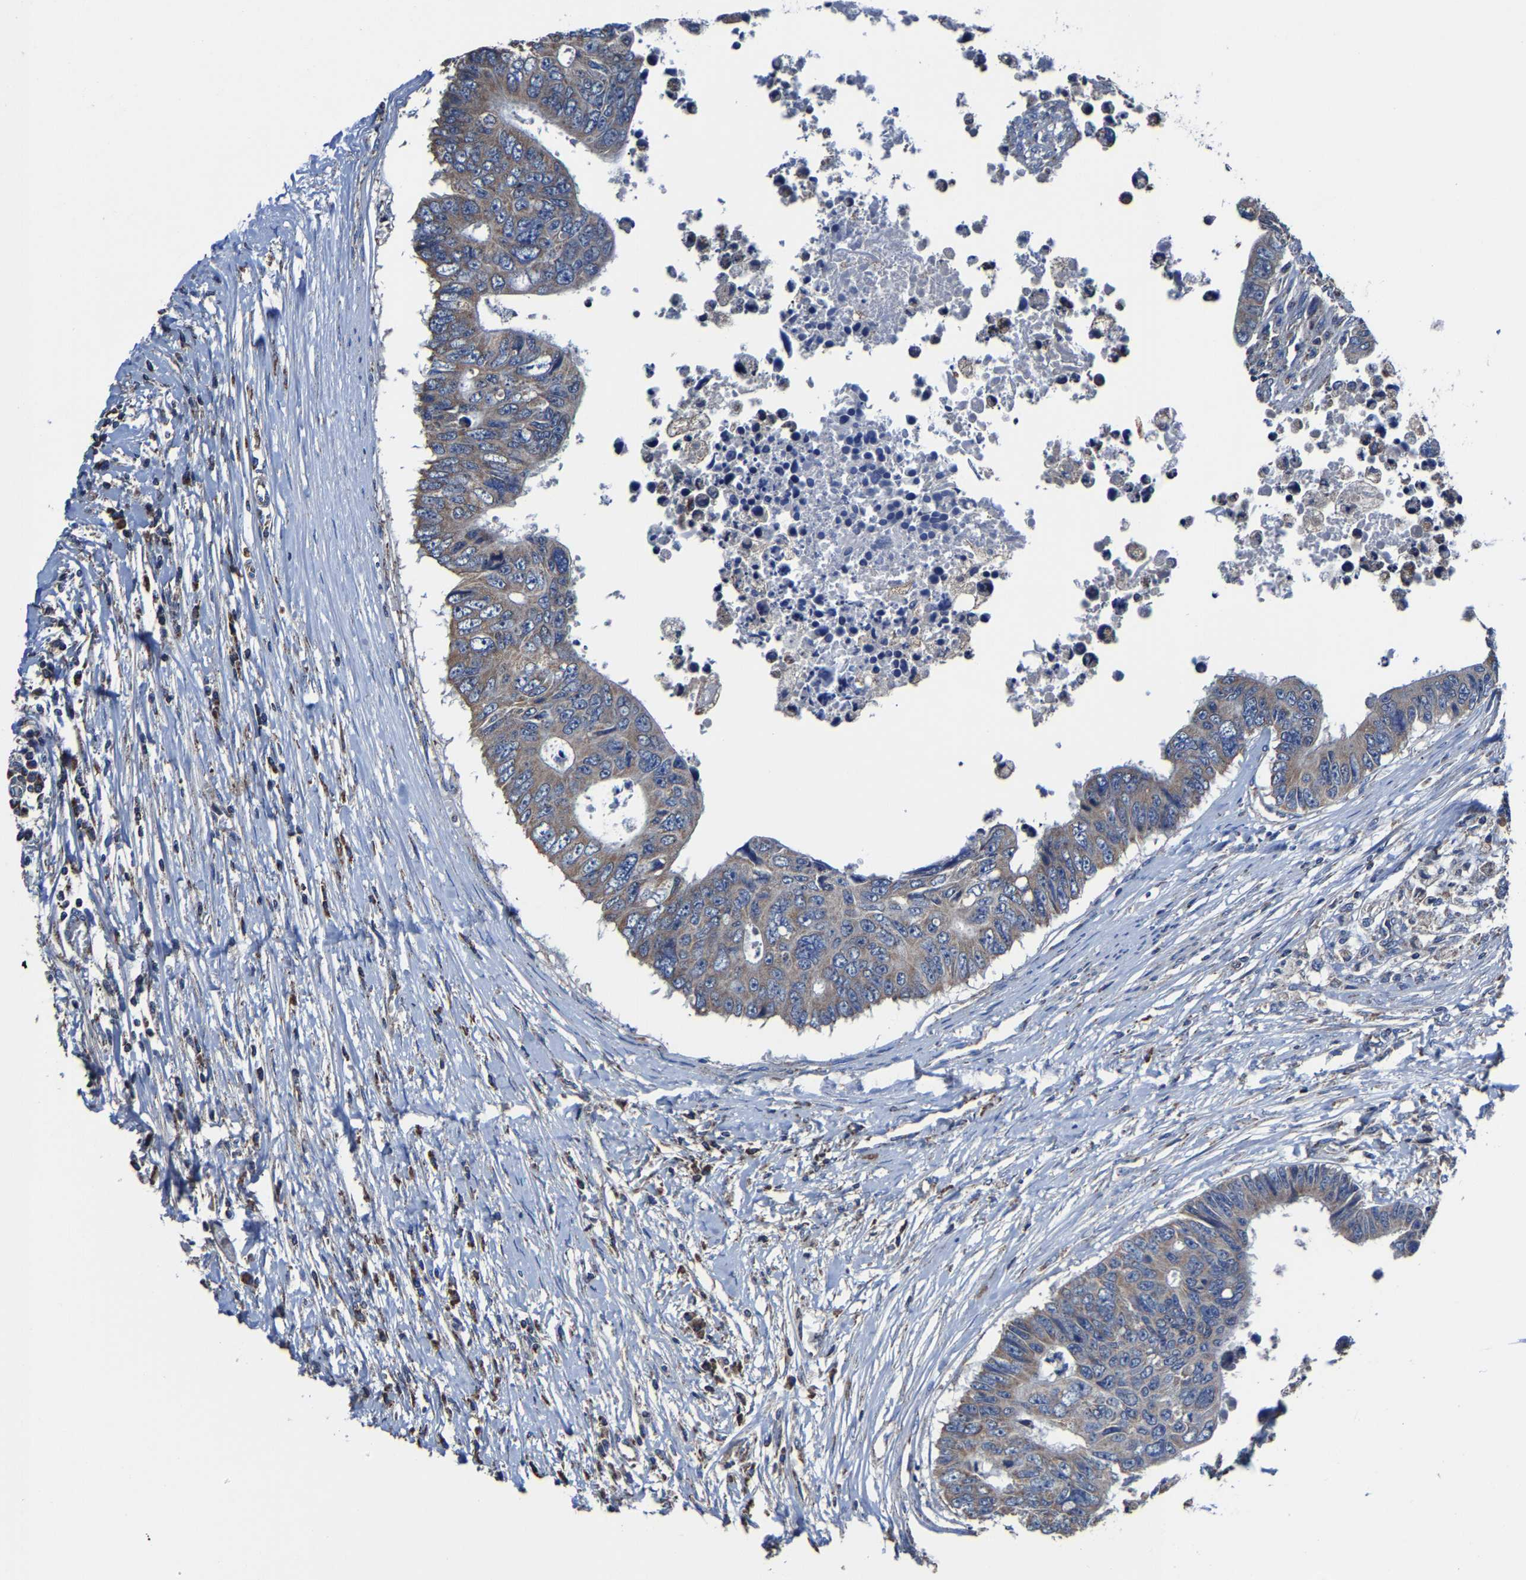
{"staining": {"intensity": "weak", "quantity": ">75%", "location": "cytoplasmic/membranous"}, "tissue": "colorectal cancer", "cell_type": "Tumor cells", "image_type": "cancer", "snomed": [{"axis": "morphology", "description": "Adenocarcinoma, NOS"}, {"axis": "topography", "description": "Rectum"}], "caption": "Brown immunohistochemical staining in human adenocarcinoma (colorectal) shows weak cytoplasmic/membranous staining in about >75% of tumor cells.", "gene": "ZCCHC7", "patient": {"sex": "male", "age": 84}}